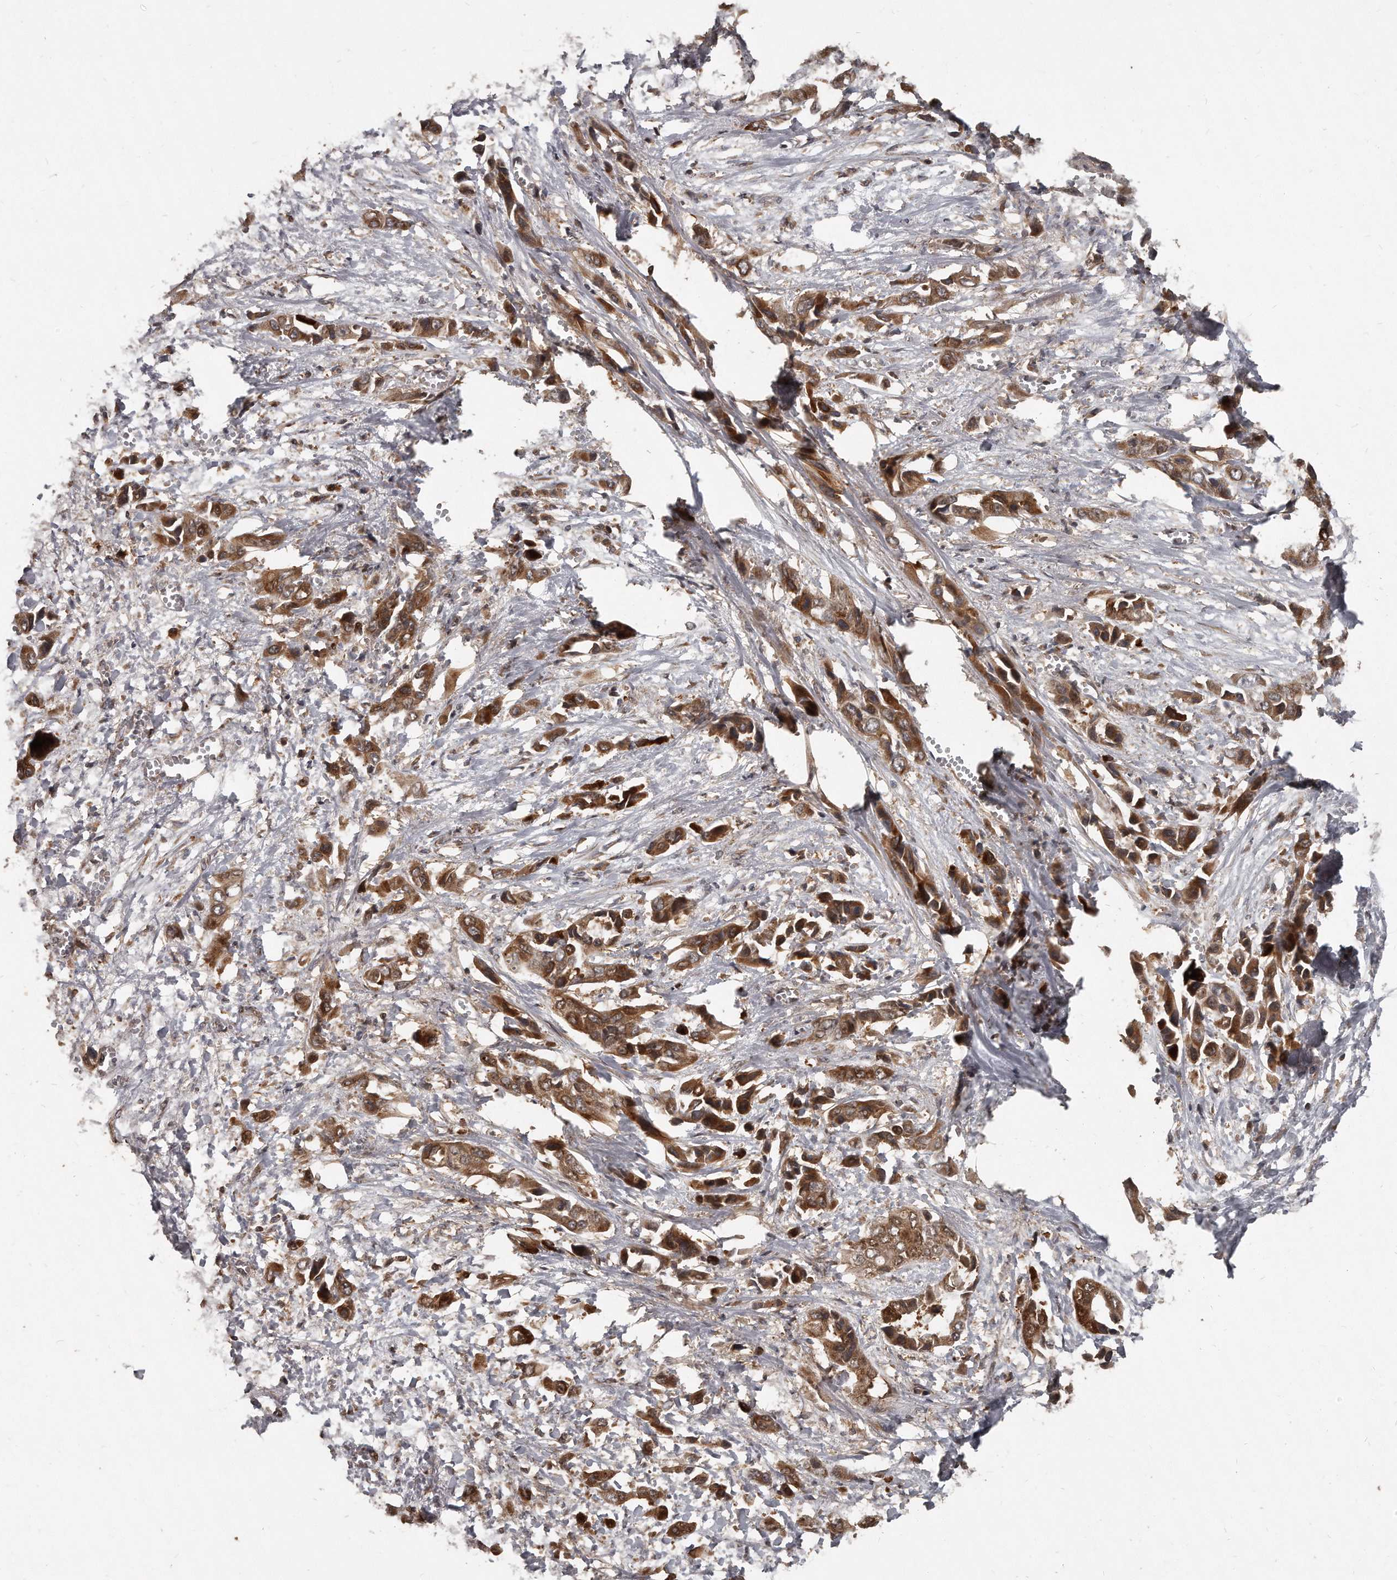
{"staining": {"intensity": "moderate", "quantity": ">75%", "location": "cytoplasmic/membranous"}, "tissue": "liver cancer", "cell_type": "Tumor cells", "image_type": "cancer", "snomed": [{"axis": "morphology", "description": "Cholangiocarcinoma"}, {"axis": "topography", "description": "Liver"}], "caption": "Liver cholangiocarcinoma stained with DAB (3,3'-diaminobenzidine) IHC reveals medium levels of moderate cytoplasmic/membranous positivity in about >75% of tumor cells.", "gene": "GCH1", "patient": {"sex": "female", "age": 52}}